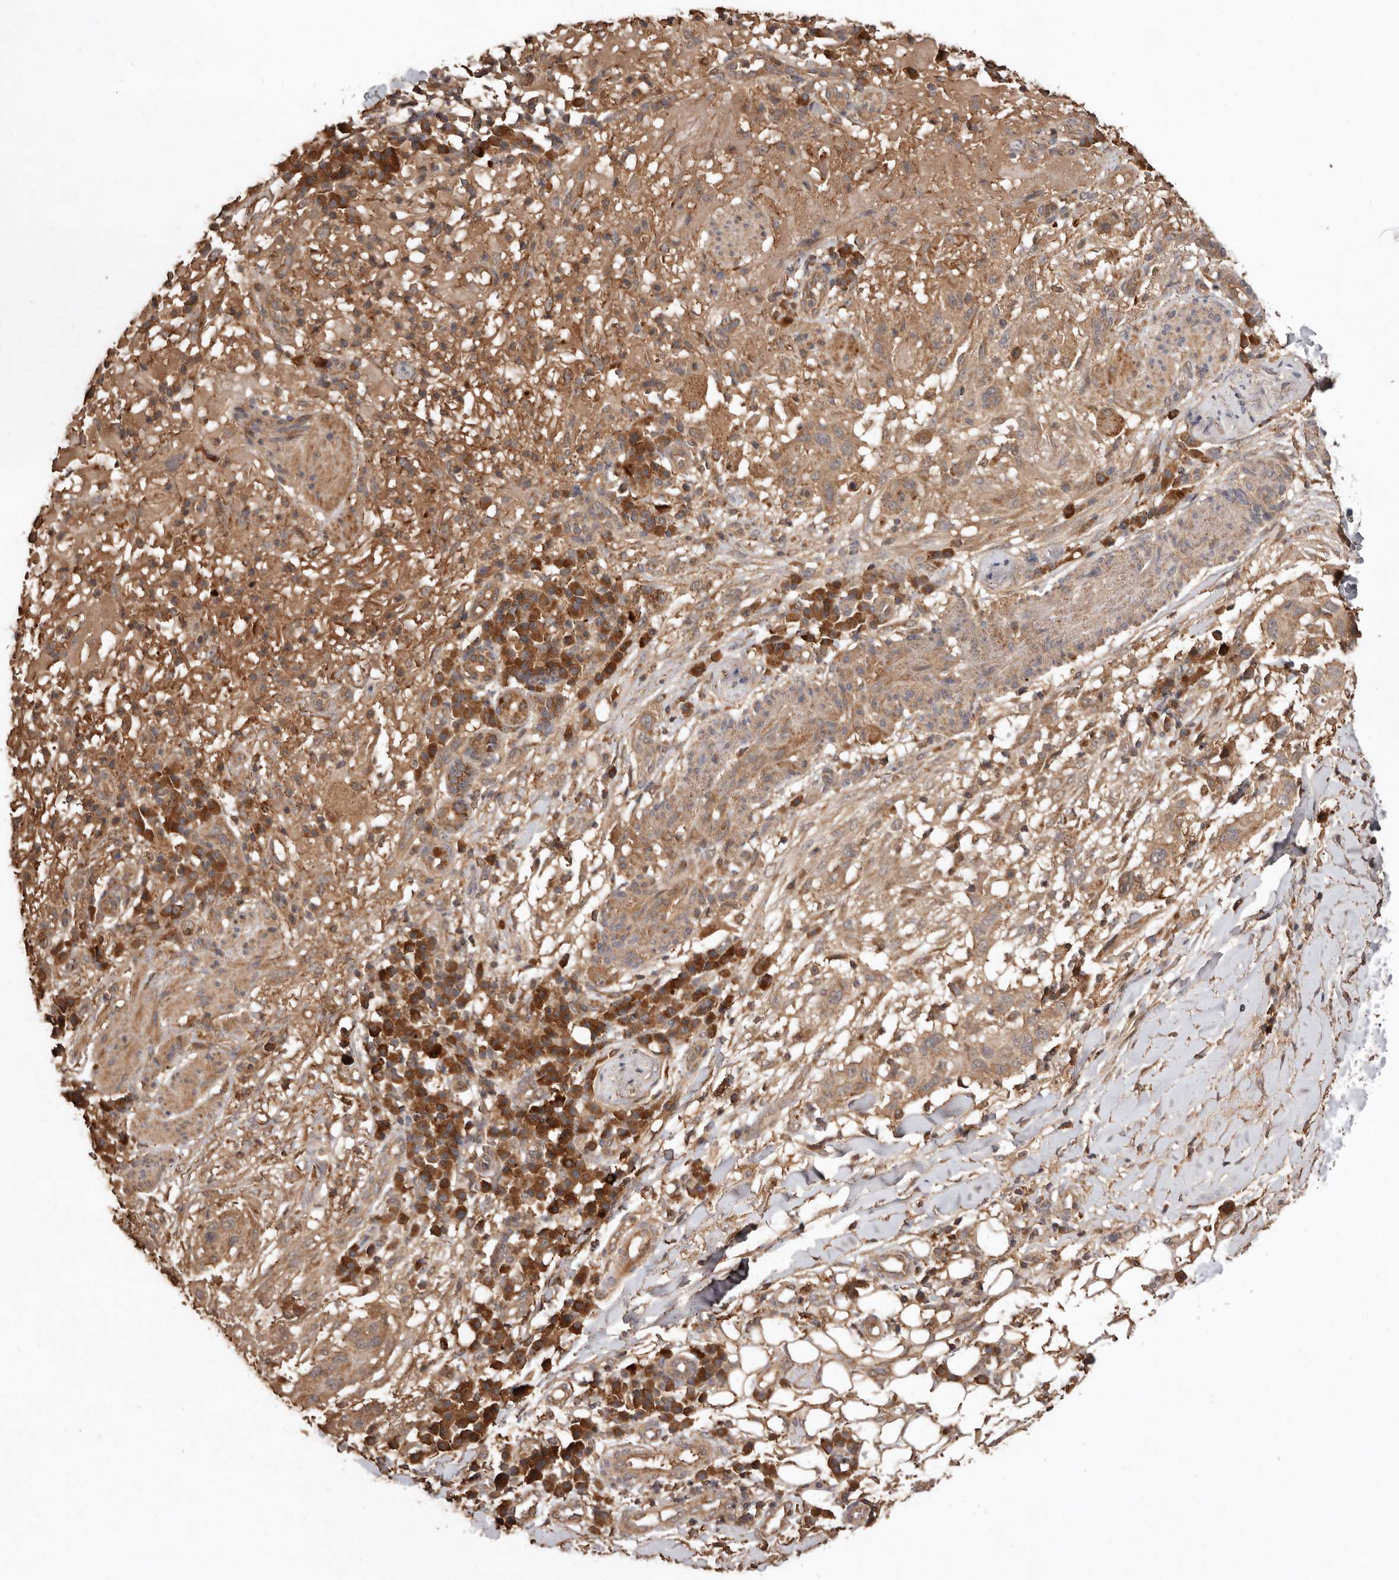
{"staining": {"intensity": "weak", "quantity": ">75%", "location": "cytoplasmic/membranous"}, "tissue": "skin cancer", "cell_type": "Tumor cells", "image_type": "cancer", "snomed": [{"axis": "morphology", "description": "Normal tissue, NOS"}, {"axis": "morphology", "description": "Squamous cell carcinoma, NOS"}, {"axis": "topography", "description": "Skin"}], "caption": "Immunohistochemical staining of skin cancer displays weak cytoplasmic/membranous protein staining in about >75% of tumor cells.", "gene": "RWDD1", "patient": {"sex": "female", "age": 96}}